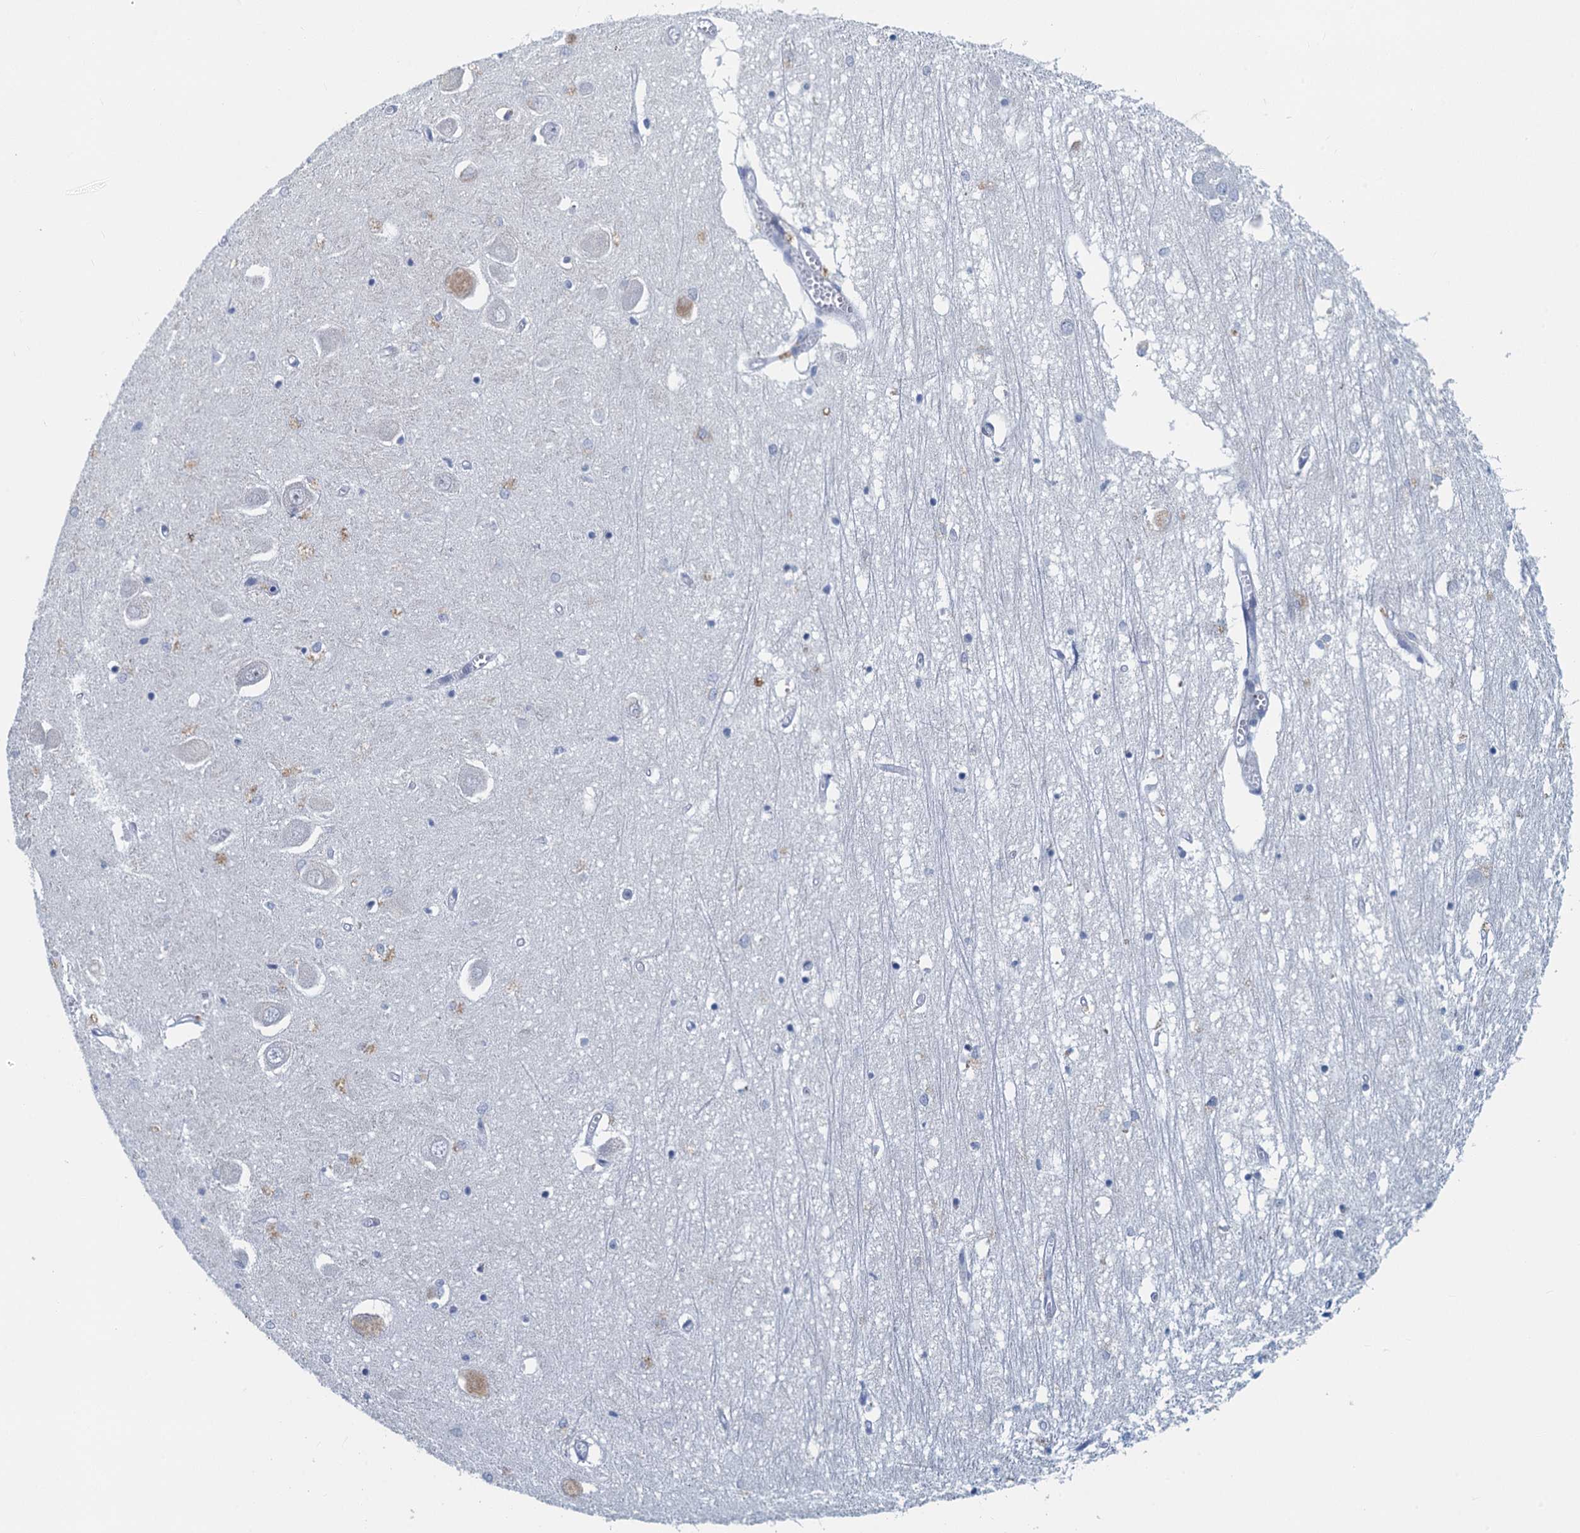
{"staining": {"intensity": "negative", "quantity": "none", "location": "none"}, "tissue": "hippocampus", "cell_type": "Glial cells", "image_type": "normal", "snomed": [{"axis": "morphology", "description": "Normal tissue, NOS"}, {"axis": "topography", "description": "Hippocampus"}], "caption": "Image shows no protein staining in glial cells of unremarkable hippocampus.", "gene": "ANKRD13D", "patient": {"sex": "male", "age": 70}}